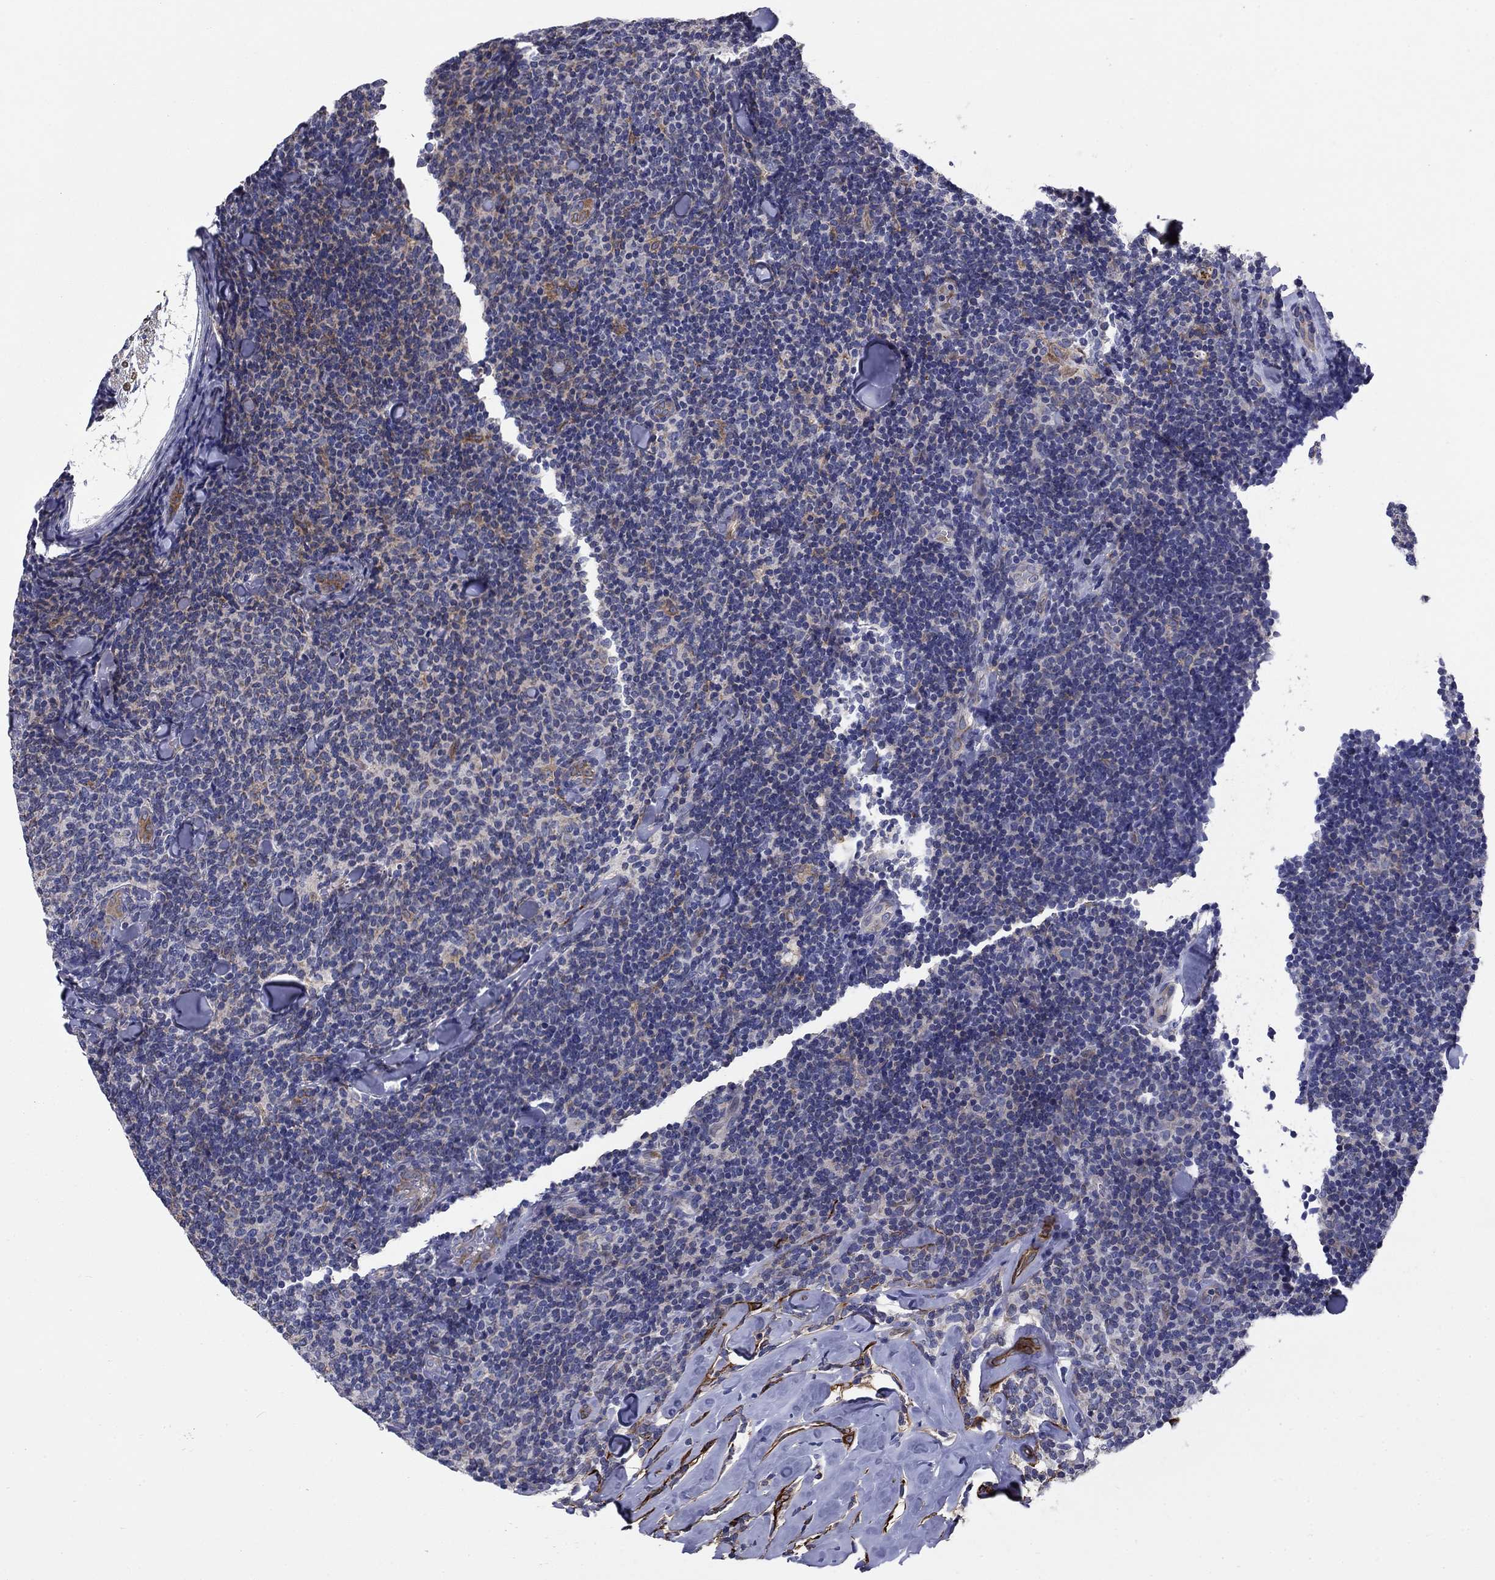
{"staining": {"intensity": "negative", "quantity": "none", "location": "none"}, "tissue": "lymphoma", "cell_type": "Tumor cells", "image_type": "cancer", "snomed": [{"axis": "morphology", "description": "Malignant lymphoma, non-Hodgkin's type, Low grade"}, {"axis": "topography", "description": "Lymph node"}], "caption": "Immunohistochemistry (IHC) image of neoplastic tissue: human low-grade malignant lymphoma, non-Hodgkin's type stained with DAB demonstrates no significant protein expression in tumor cells.", "gene": "EMP2", "patient": {"sex": "female", "age": 56}}